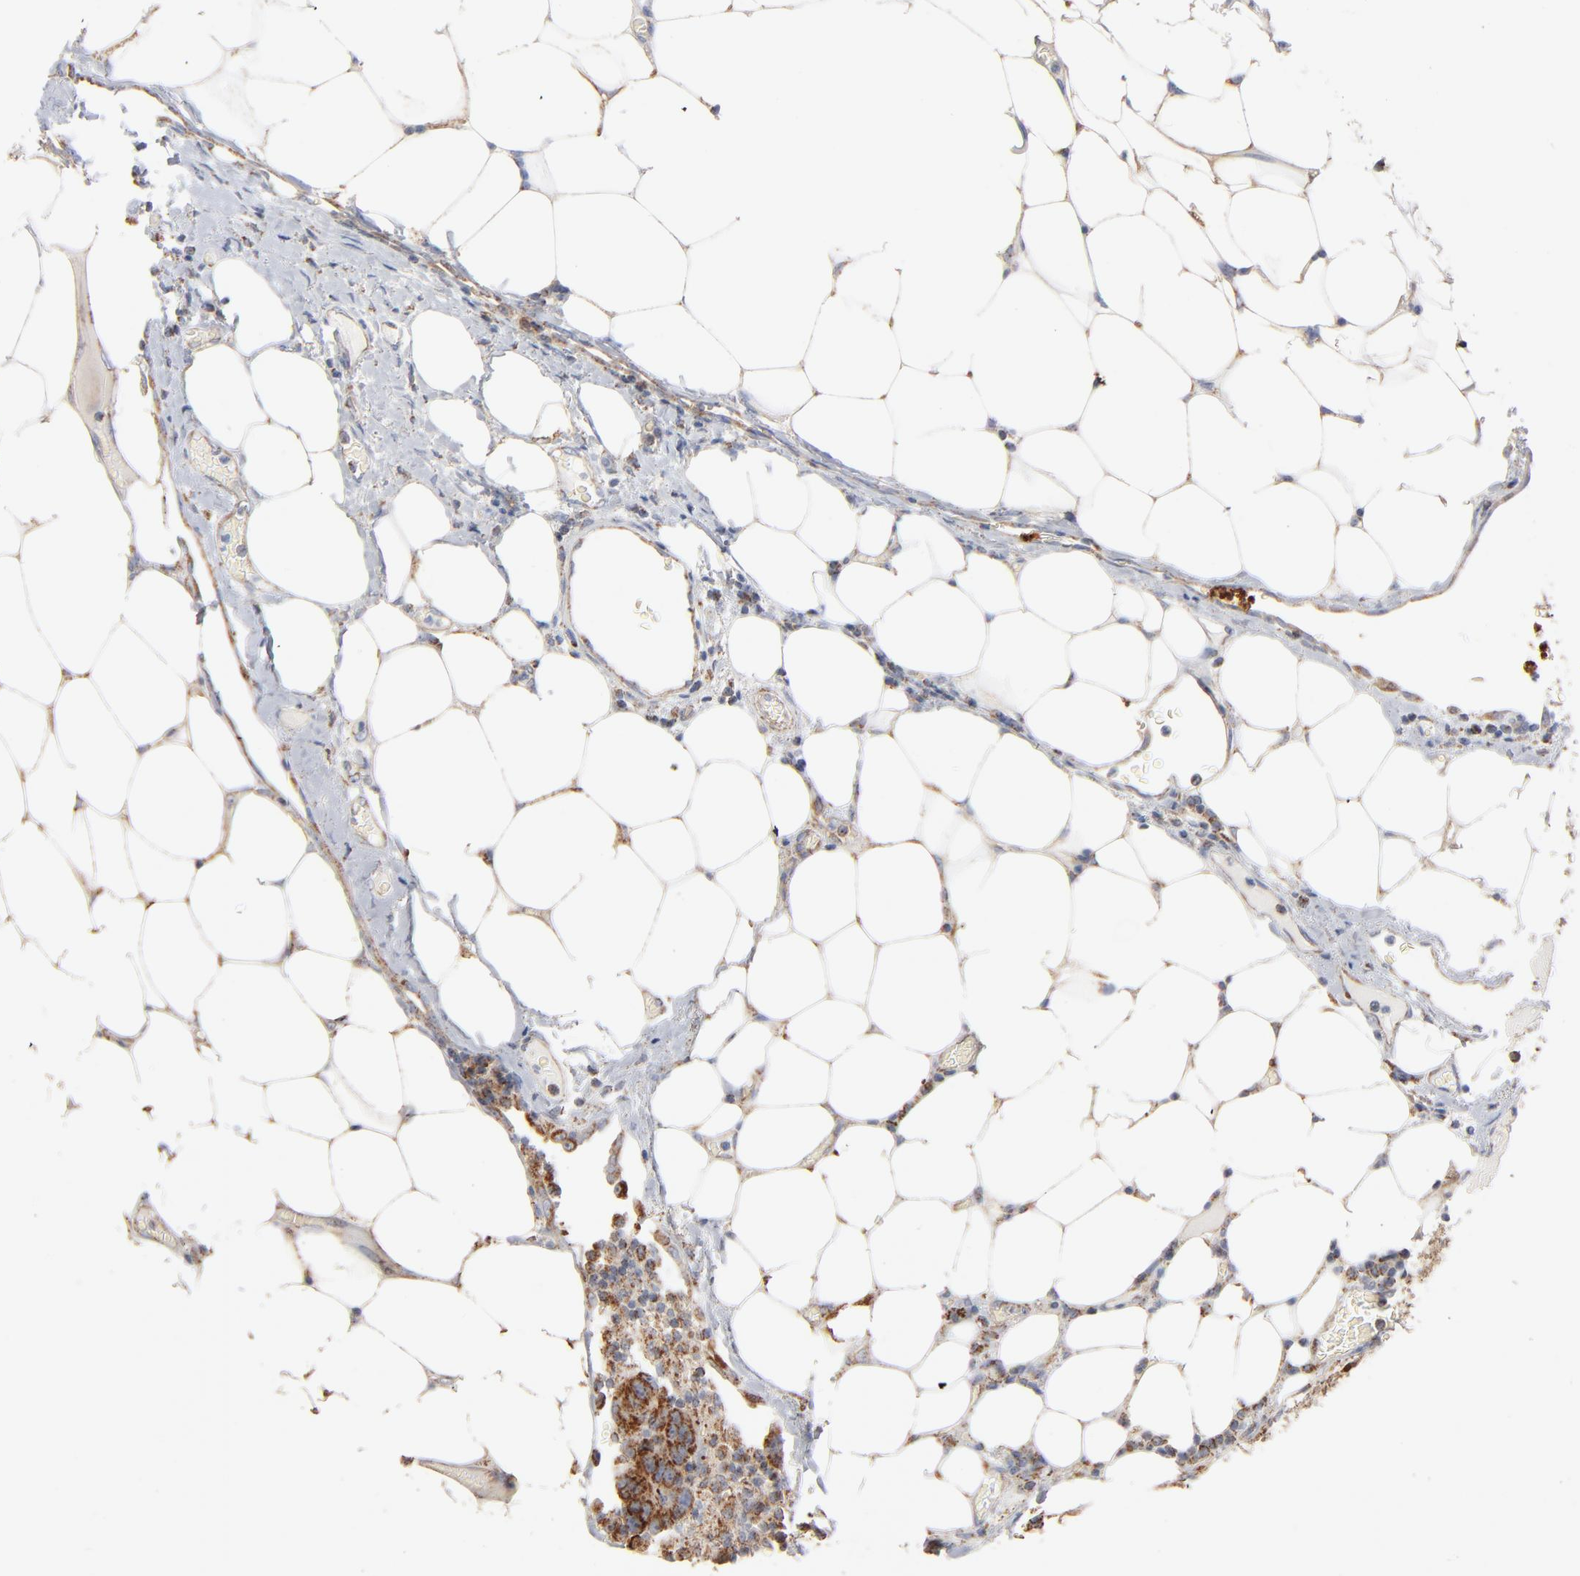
{"staining": {"intensity": "moderate", "quantity": ">75%", "location": "cytoplasmic/membranous"}, "tissue": "colorectal cancer", "cell_type": "Tumor cells", "image_type": "cancer", "snomed": [{"axis": "morphology", "description": "Adenocarcinoma, NOS"}, {"axis": "topography", "description": "Colon"}], "caption": "About >75% of tumor cells in colorectal adenocarcinoma show moderate cytoplasmic/membranous protein staining as visualized by brown immunohistochemical staining.", "gene": "UQCRC1", "patient": {"sex": "female", "age": 86}}